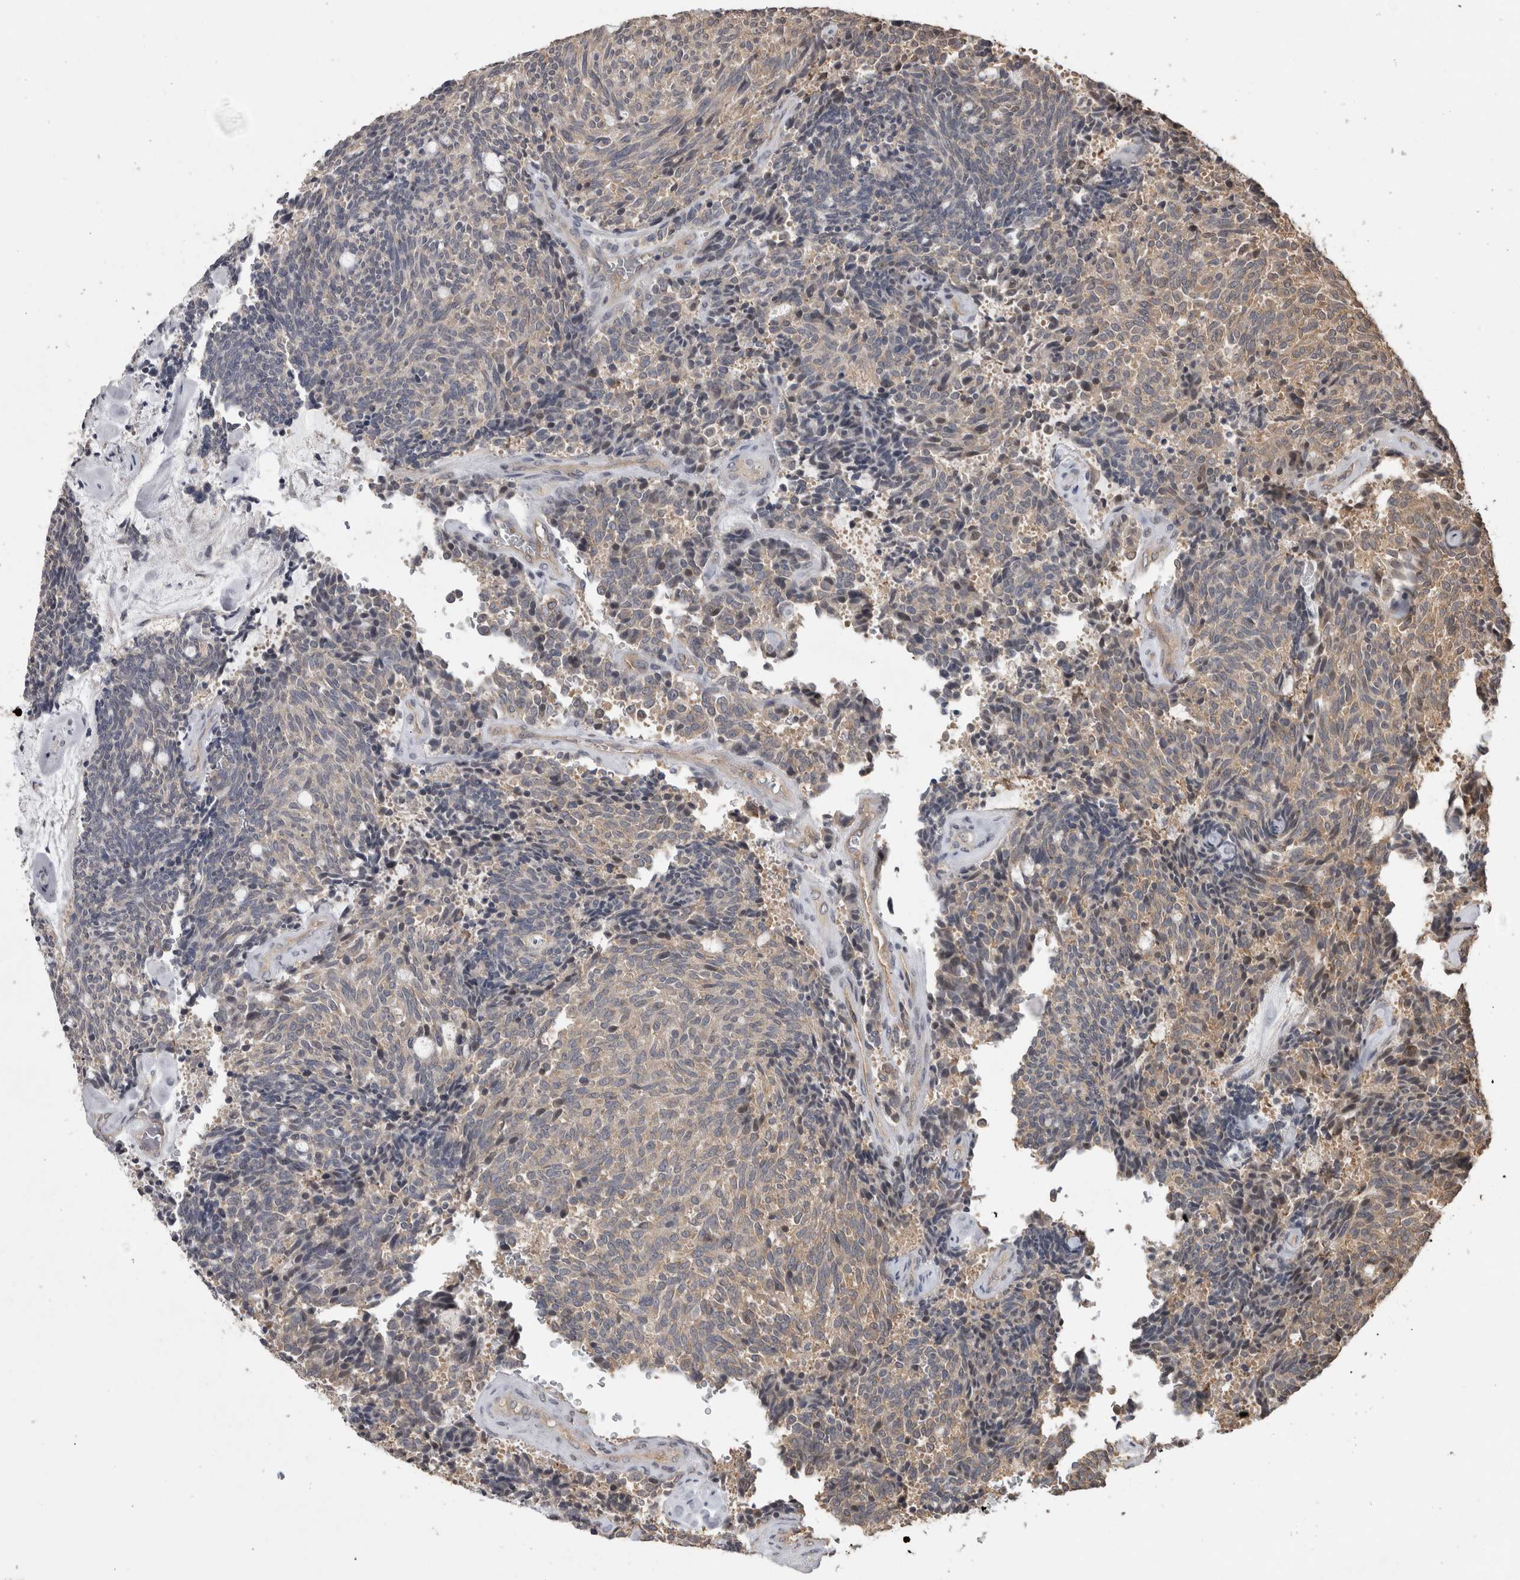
{"staining": {"intensity": "negative", "quantity": "none", "location": "none"}, "tissue": "carcinoid", "cell_type": "Tumor cells", "image_type": "cancer", "snomed": [{"axis": "morphology", "description": "Carcinoid, malignant, NOS"}, {"axis": "topography", "description": "Pancreas"}], "caption": "This is a histopathology image of immunohistochemistry (IHC) staining of carcinoid, which shows no positivity in tumor cells.", "gene": "ATXN2", "patient": {"sex": "female", "age": 54}}